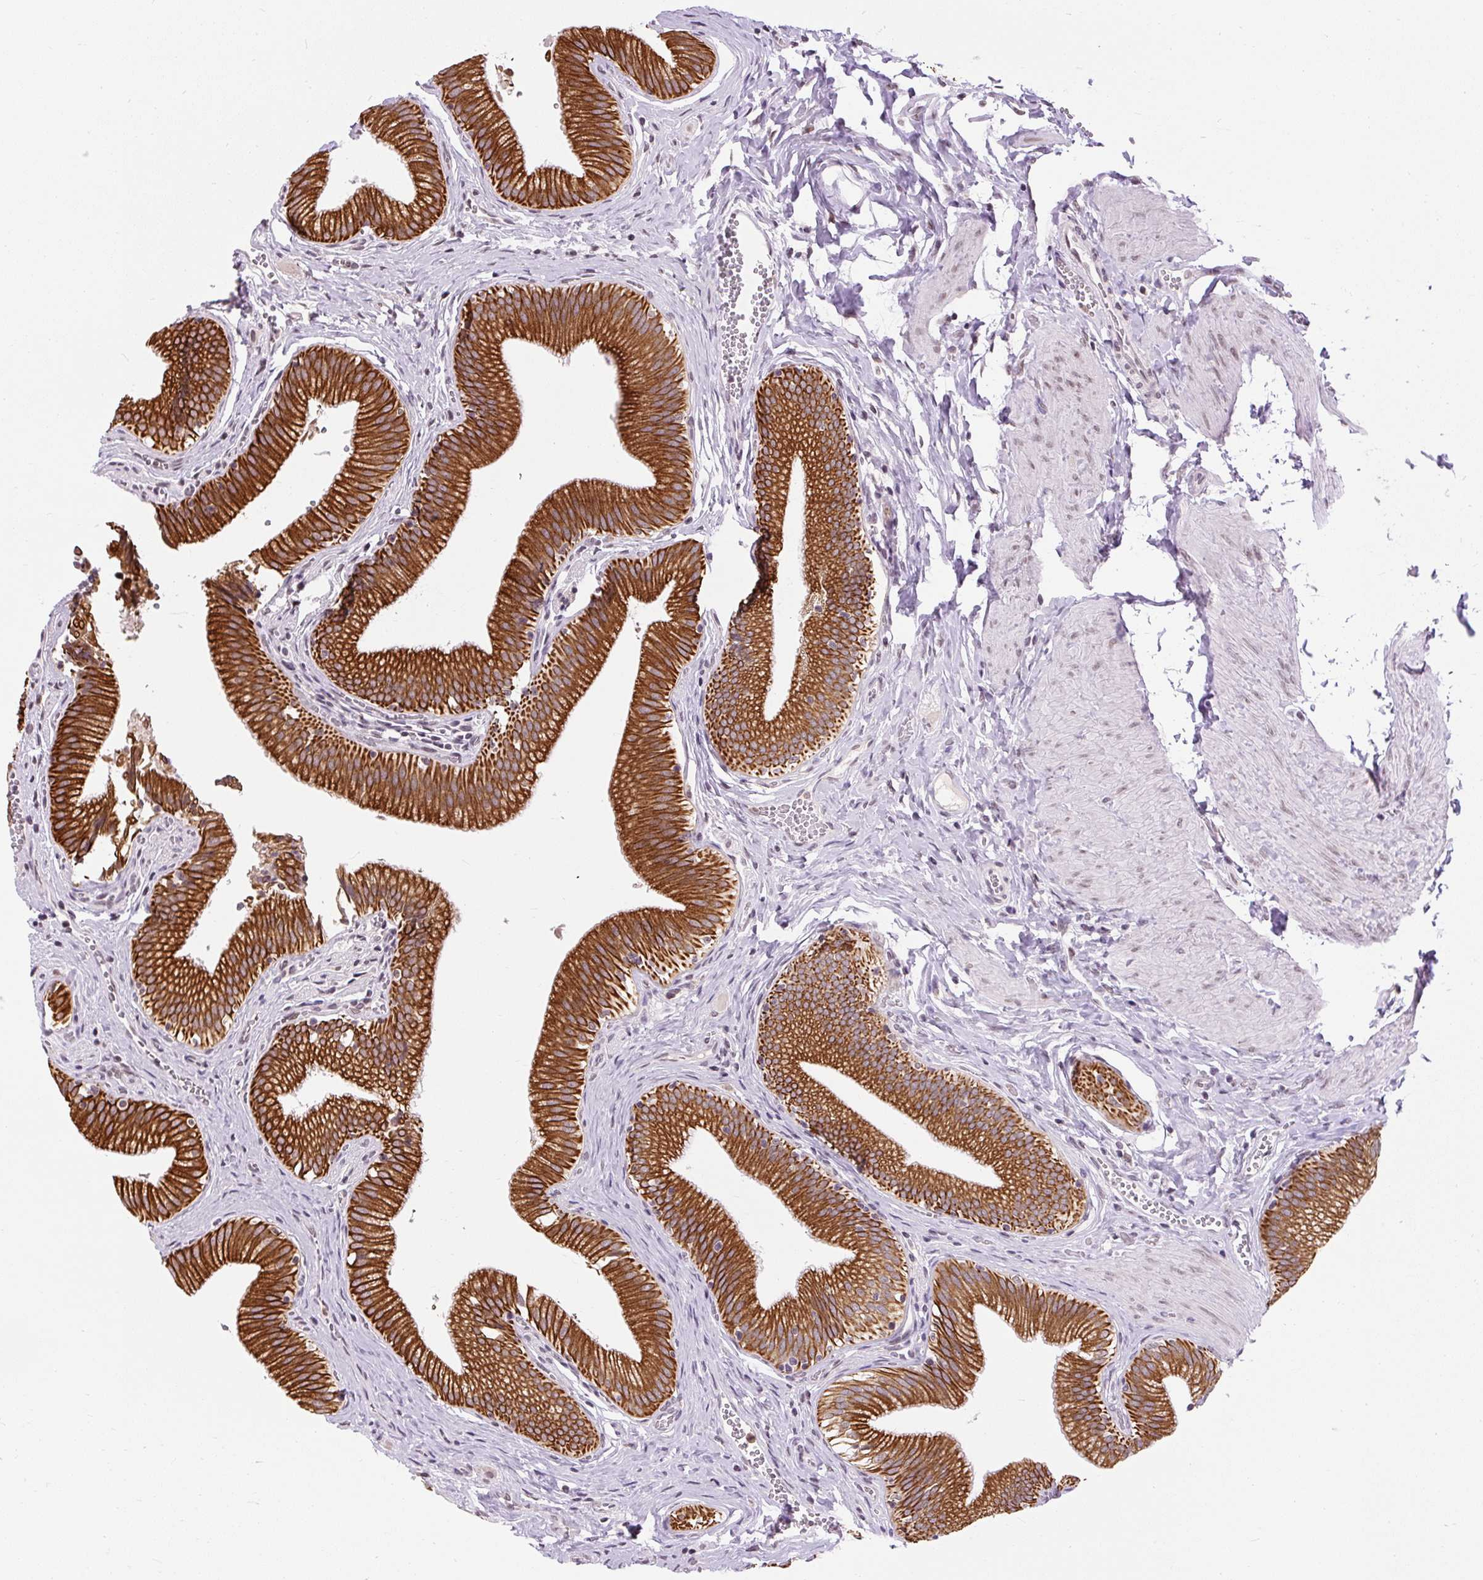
{"staining": {"intensity": "strong", "quantity": ">75%", "location": "cytoplasmic/membranous"}, "tissue": "gallbladder", "cell_type": "Glandular cells", "image_type": "normal", "snomed": [{"axis": "morphology", "description": "Normal tissue, NOS"}, {"axis": "topography", "description": "Gallbladder"}, {"axis": "topography", "description": "Peripheral nerve tissue"}], "caption": "IHC (DAB (3,3'-diaminobenzidine)) staining of benign human gallbladder displays strong cytoplasmic/membranous protein positivity in about >75% of glandular cells.", "gene": "ZNF672", "patient": {"sex": "male", "age": 17}}